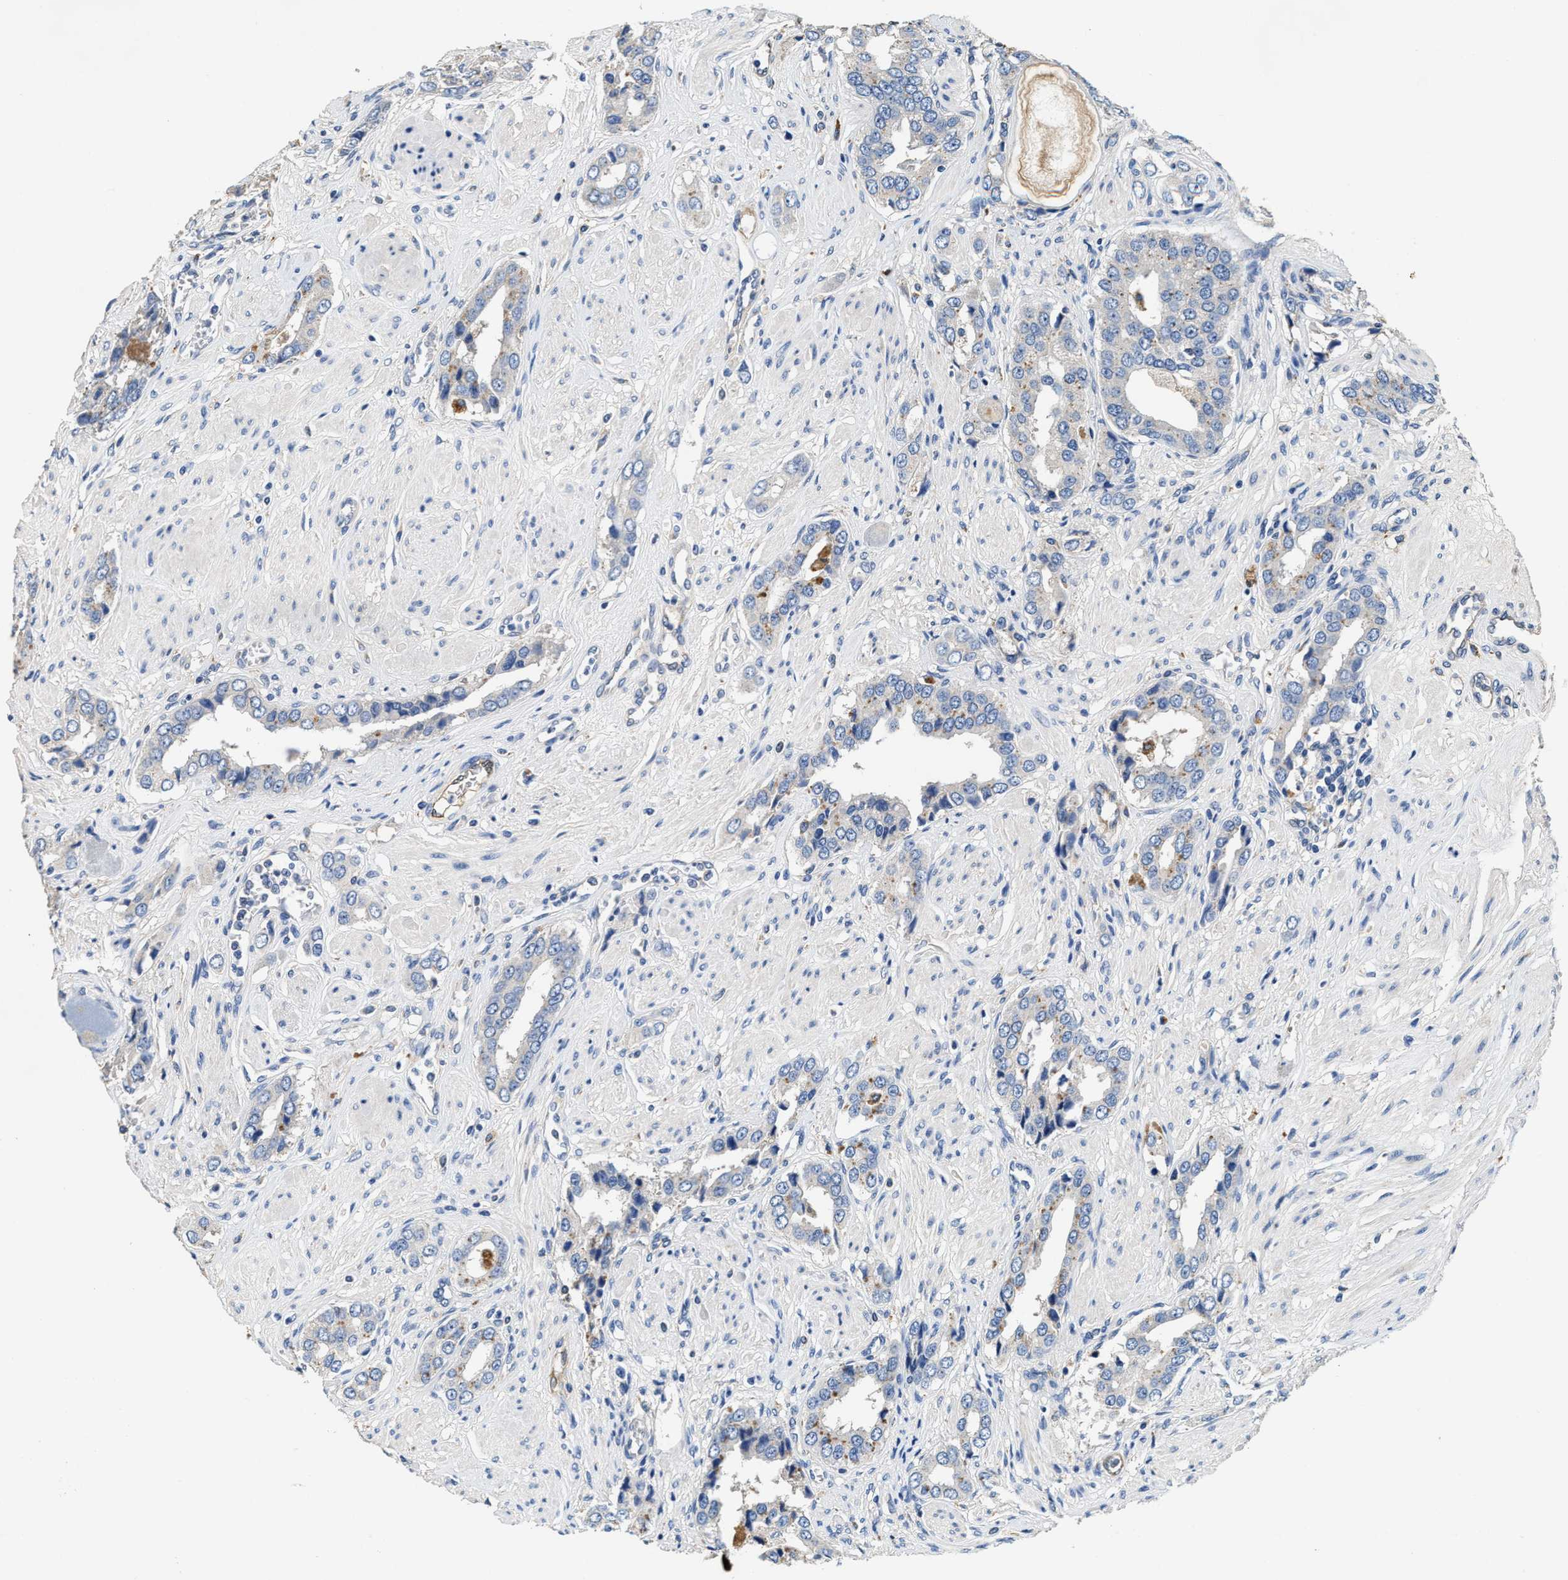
{"staining": {"intensity": "weak", "quantity": "<25%", "location": "cytoplasmic/membranous"}, "tissue": "prostate cancer", "cell_type": "Tumor cells", "image_type": "cancer", "snomed": [{"axis": "morphology", "description": "Adenocarcinoma, High grade"}, {"axis": "topography", "description": "Prostate"}], "caption": "Tumor cells show no significant protein staining in high-grade adenocarcinoma (prostate).", "gene": "PEG10", "patient": {"sex": "male", "age": 52}}